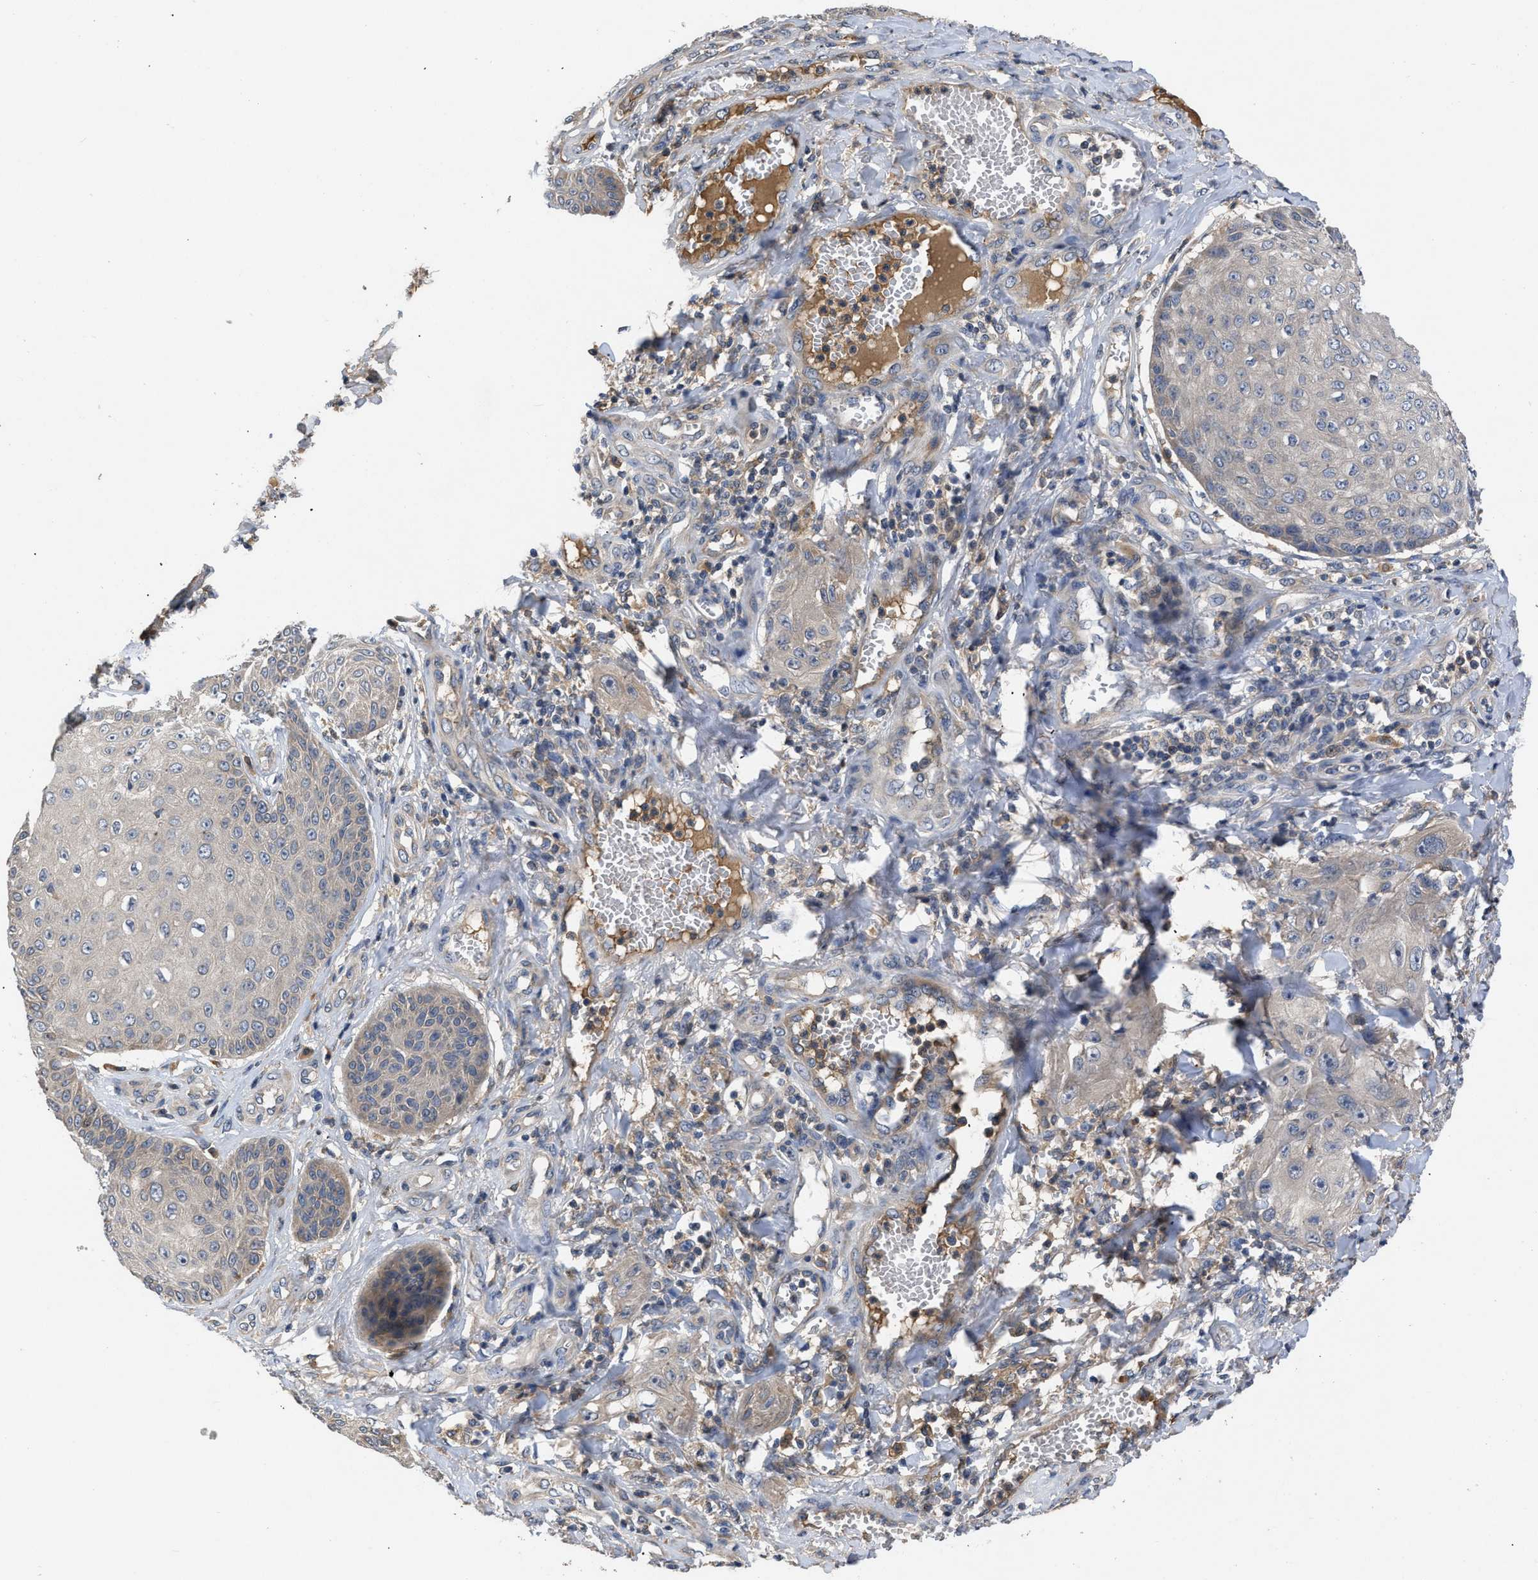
{"staining": {"intensity": "negative", "quantity": "none", "location": "none"}, "tissue": "skin cancer", "cell_type": "Tumor cells", "image_type": "cancer", "snomed": [{"axis": "morphology", "description": "Squamous cell carcinoma, NOS"}, {"axis": "topography", "description": "Skin"}], "caption": "Tumor cells are negative for protein expression in human skin cancer (squamous cell carcinoma).", "gene": "VPS4A", "patient": {"sex": "male", "age": 74}}